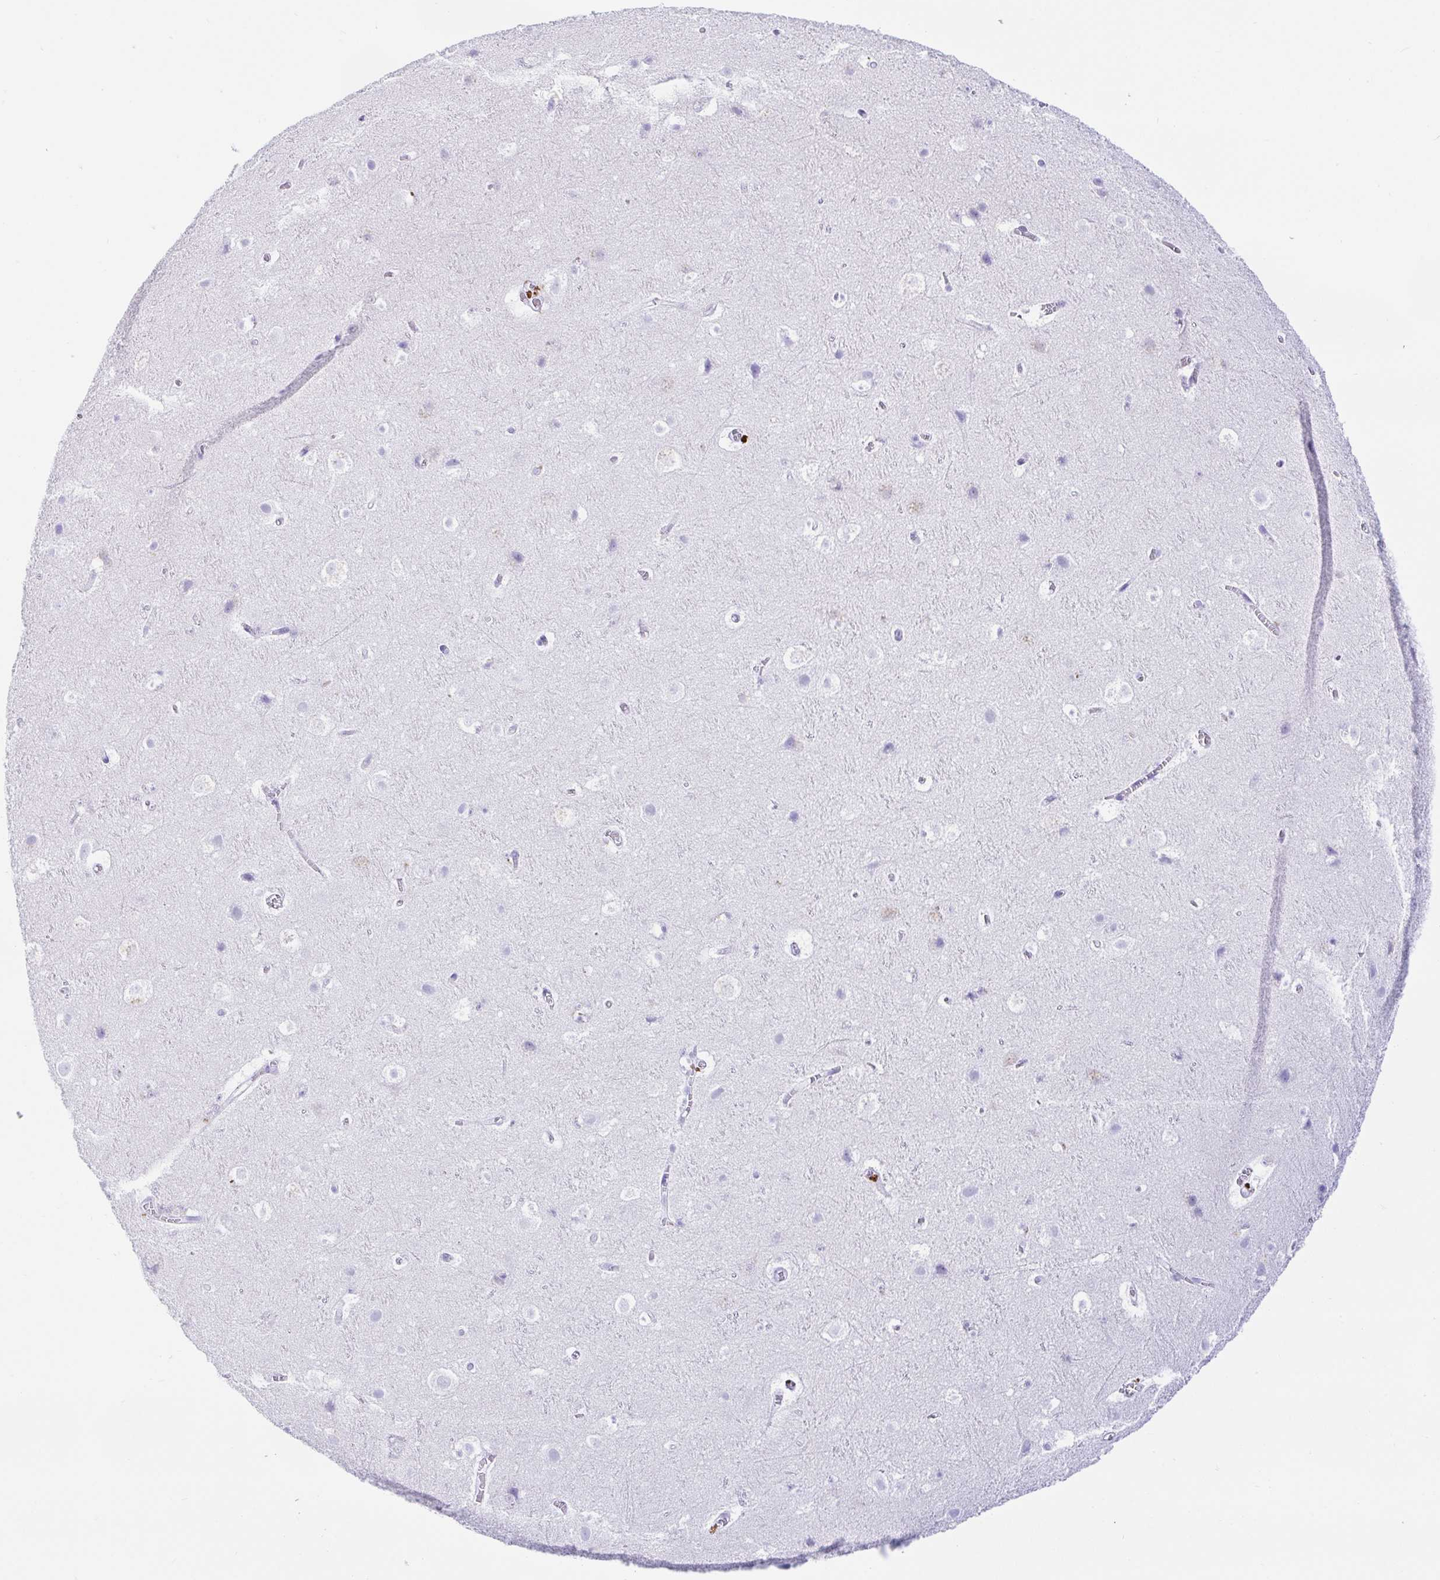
{"staining": {"intensity": "negative", "quantity": "none", "location": "none"}, "tissue": "cerebral cortex", "cell_type": "Endothelial cells", "image_type": "normal", "snomed": [{"axis": "morphology", "description": "Normal tissue, NOS"}, {"axis": "topography", "description": "Cerebral cortex"}], "caption": "Photomicrograph shows no protein positivity in endothelial cells of benign cerebral cortex.", "gene": "PAX8", "patient": {"sex": "female", "age": 42}}